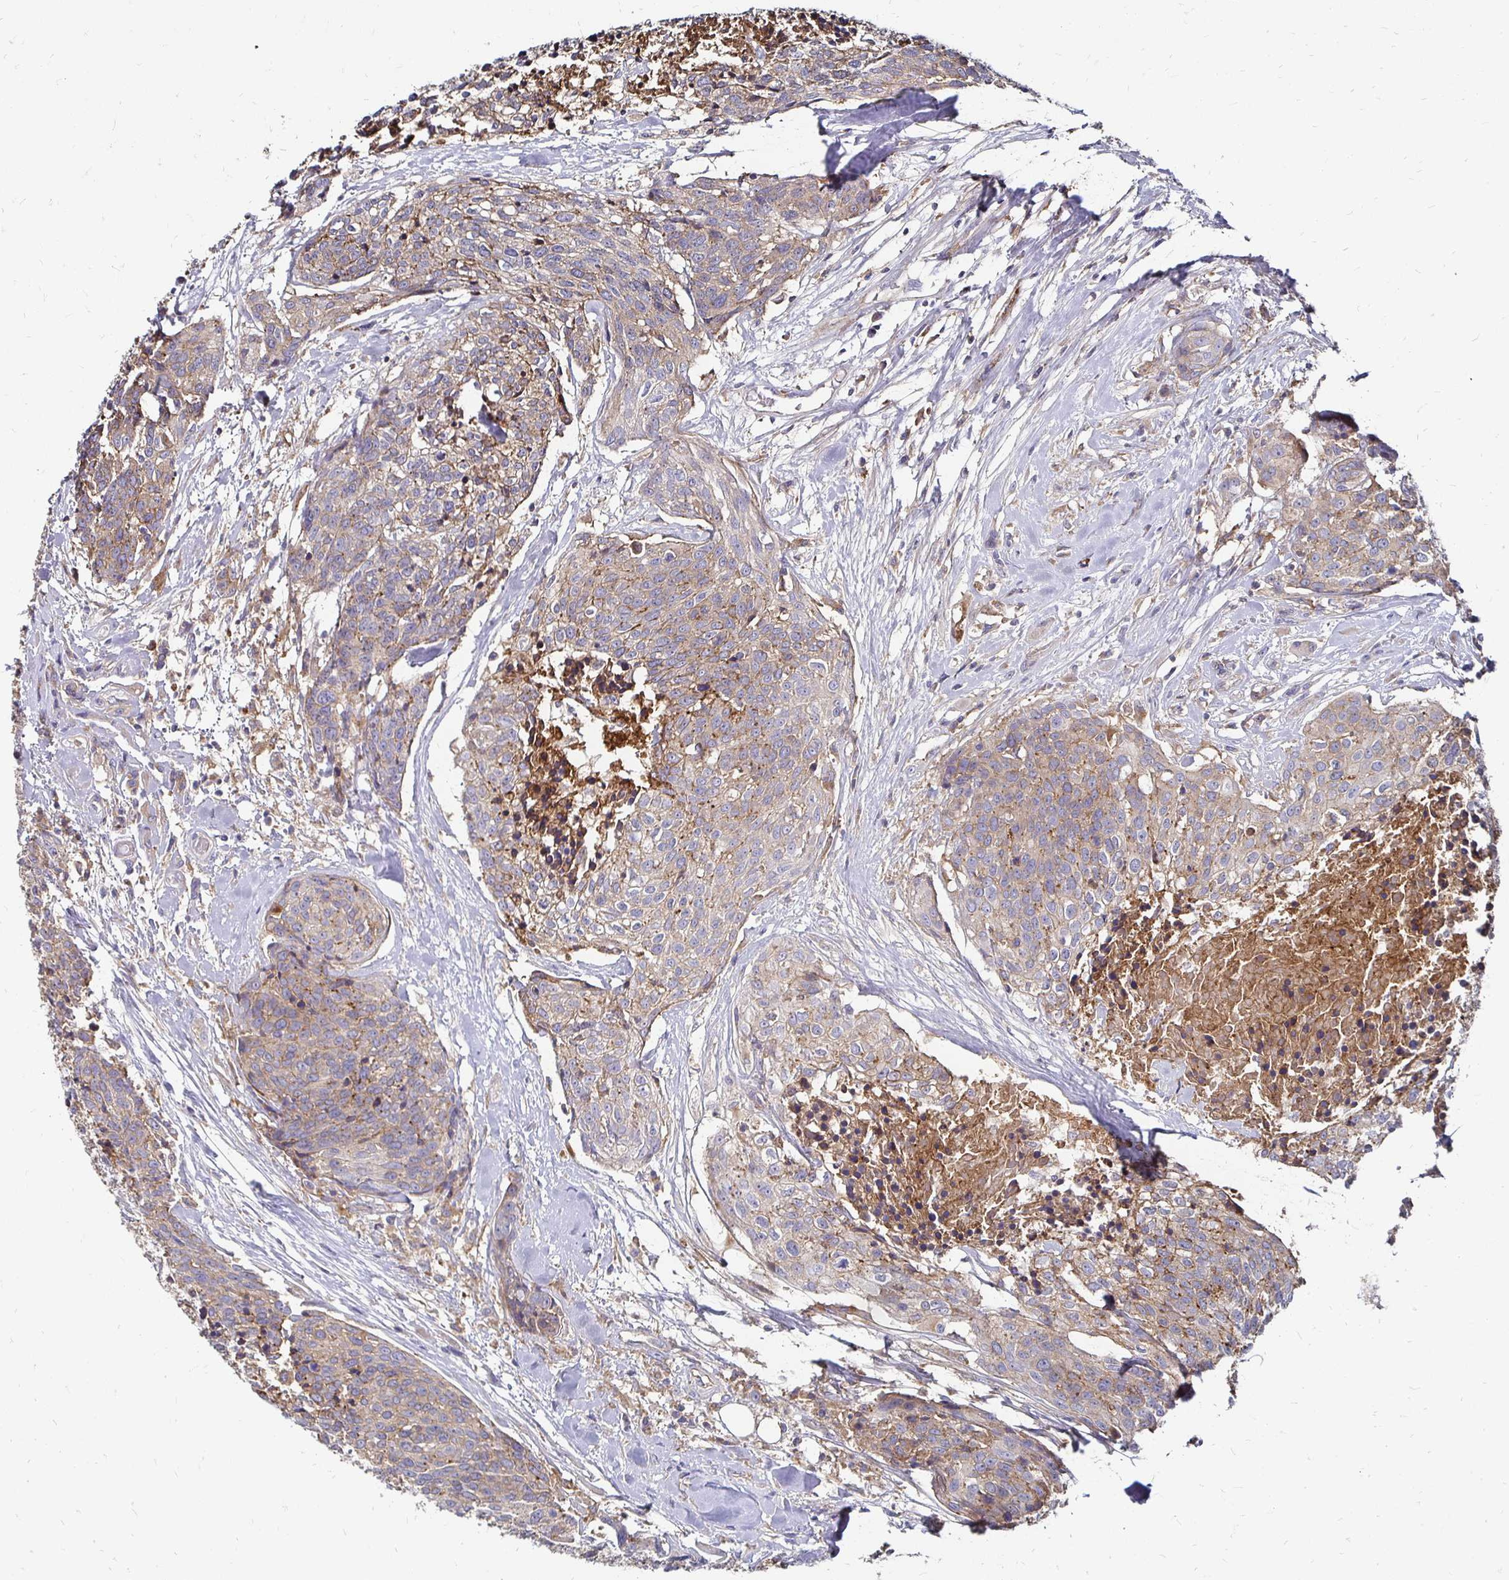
{"staining": {"intensity": "weak", "quantity": ">75%", "location": "cytoplasmic/membranous"}, "tissue": "head and neck cancer", "cell_type": "Tumor cells", "image_type": "cancer", "snomed": [{"axis": "morphology", "description": "Squamous cell carcinoma, NOS"}, {"axis": "topography", "description": "Oral tissue"}, {"axis": "topography", "description": "Head-Neck"}], "caption": "This is a micrograph of immunohistochemistry (IHC) staining of head and neck cancer (squamous cell carcinoma), which shows weak staining in the cytoplasmic/membranous of tumor cells.", "gene": "NCSTN", "patient": {"sex": "male", "age": 64}}